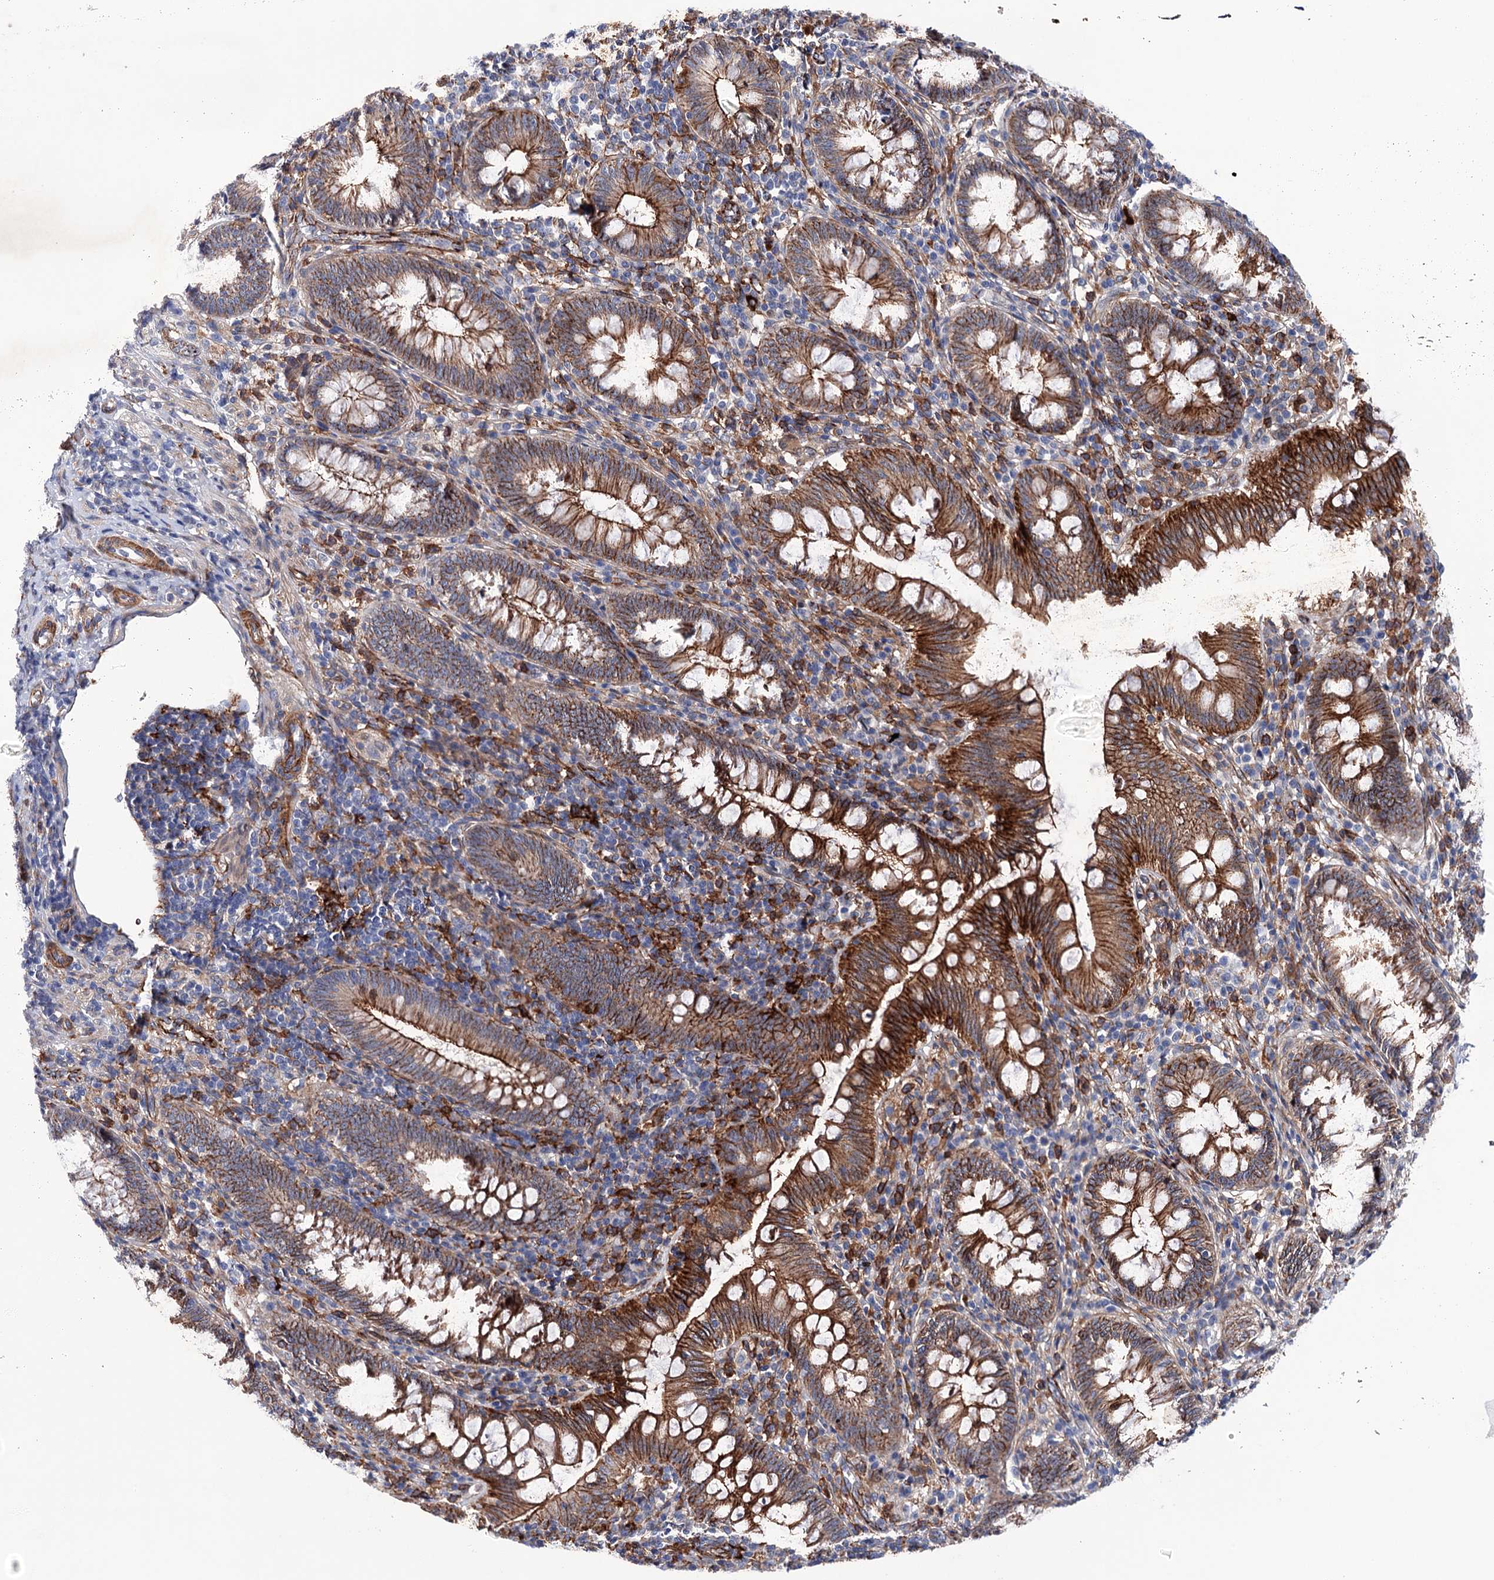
{"staining": {"intensity": "strong", "quantity": ">75%", "location": "cytoplasmic/membranous"}, "tissue": "appendix", "cell_type": "Glandular cells", "image_type": "normal", "snomed": [{"axis": "morphology", "description": "Normal tissue, NOS"}, {"axis": "topography", "description": "Appendix"}], "caption": "Immunohistochemical staining of normal human appendix exhibits strong cytoplasmic/membranous protein staining in approximately >75% of glandular cells. The staining was performed using DAB to visualize the protein expression in brown, while the nuclei were stained in blue with hematoxylin (Magnification: 20x).", "gene": "TMTC3", "patient": {"sex": "male", "age": 14}}